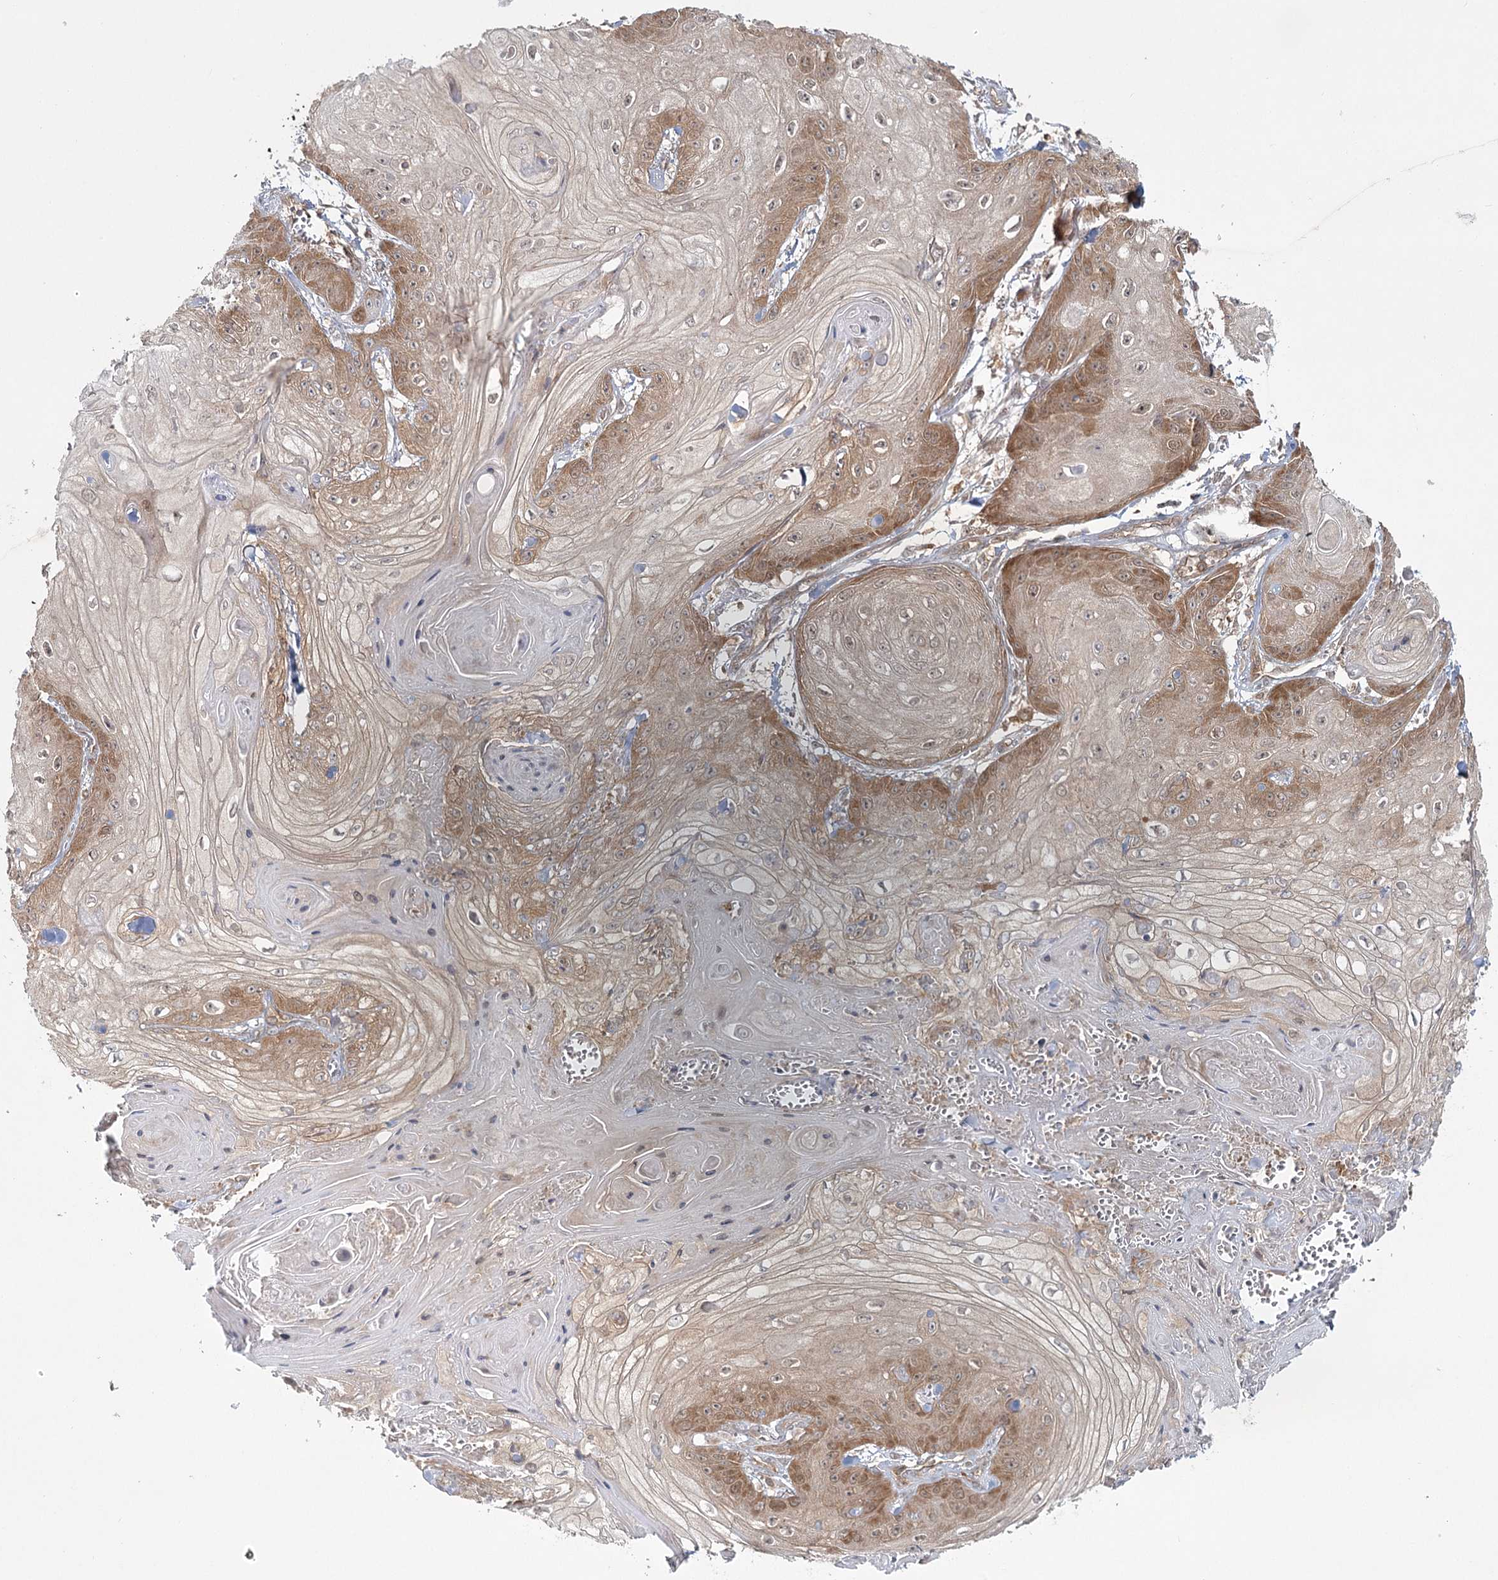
{"staining": {"intensity": "moderate", "quantity": "25%-75%", "location": "cytoplasmic/membranous"}, "tissue": "skin cancer", "cell_type": "Tumor cells", "image_type": "cancer", "snomed": [{"axis": "morphology", "description": "Squamous cell carcinoma, NOS"}, {"axis": "topography", "description": "Skin"}], "caption": "Brown immunohistochemical staining in human squamous cell carcinoma (skin) shows moderate cytoplasmic/membranous positivity in about 25%-75% of tumor cells. The staining was performed using DAB to visualize the protein expression in brown, while the nuclei were stained in blue with hematoxylin (Magnification: 20x).", "gene": "FAM120B", "patient": {"sex": "male", "age": 74}}